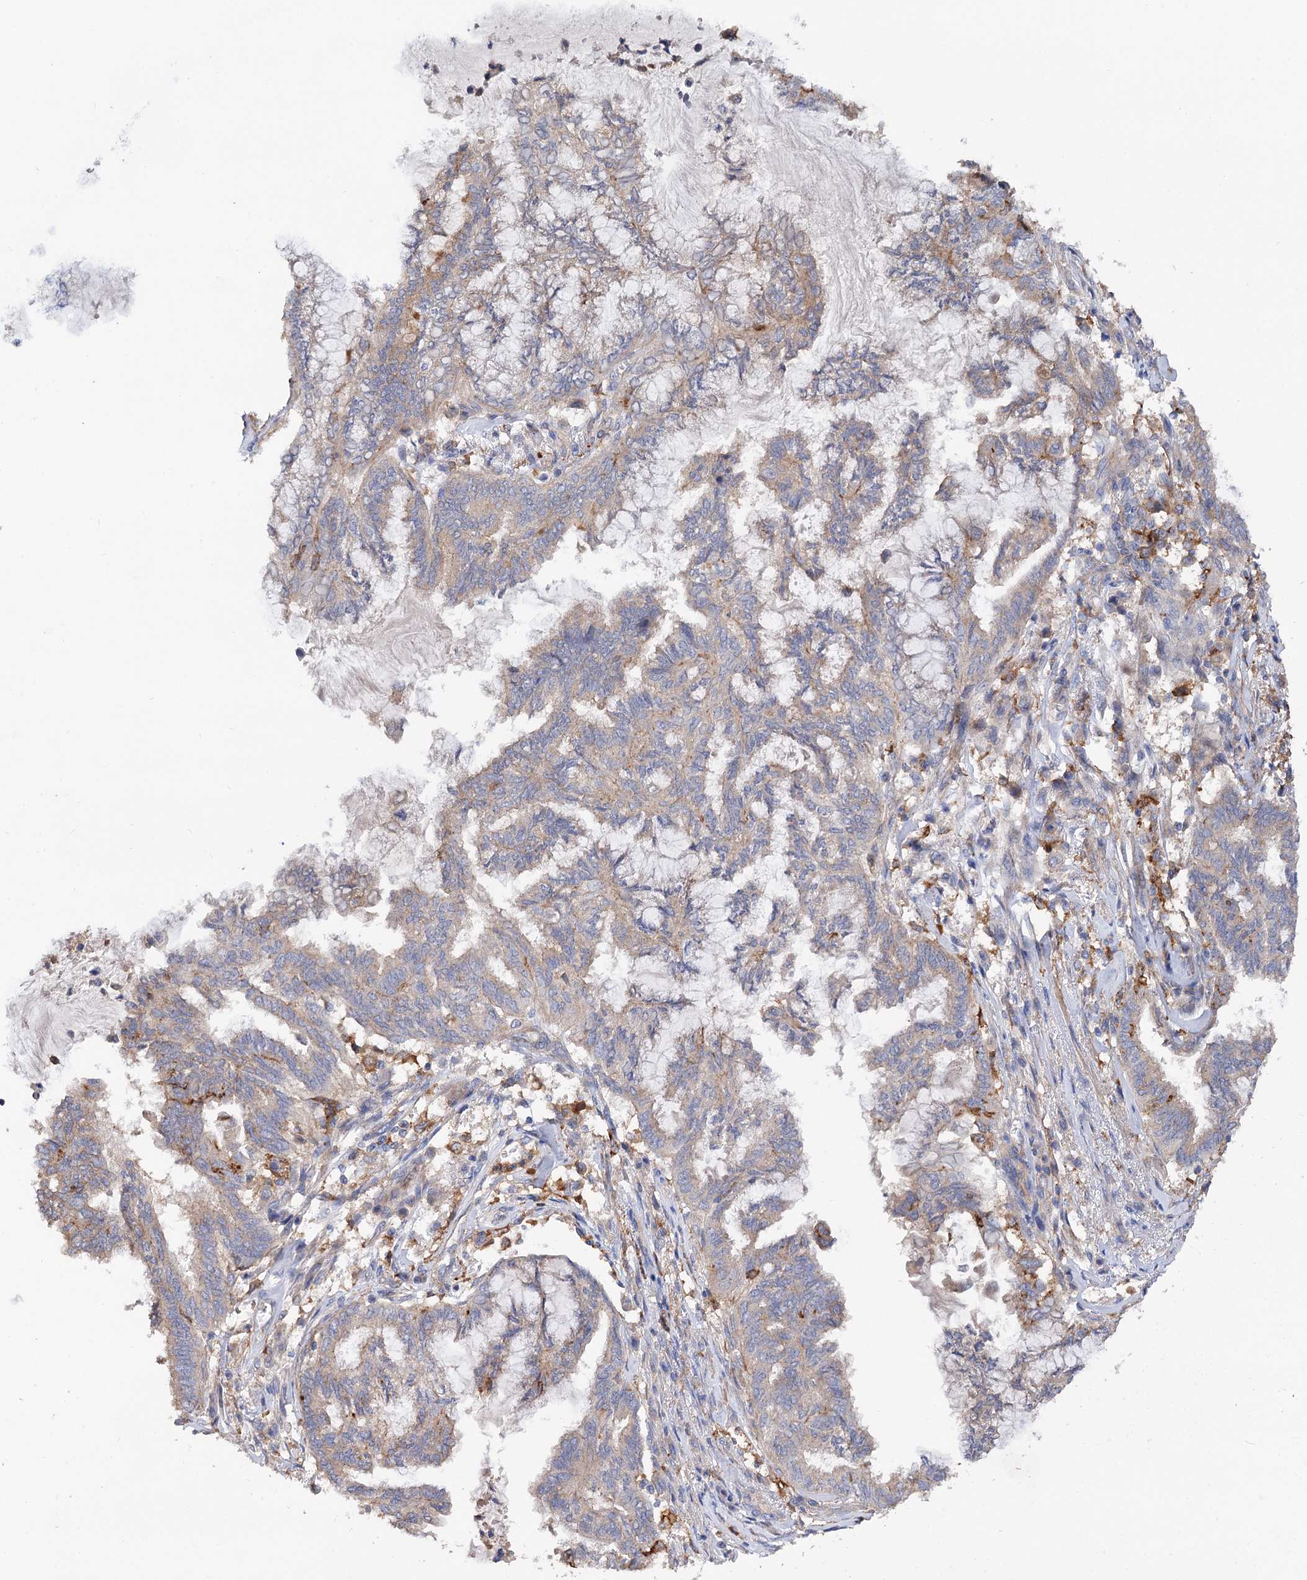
{"staining": {"intensity": "negative", "quantity": "none", "location": "none"}, "tissue": "endometrial cancer", "cell_type": "Tumor cells", "image_type": "cancer", "snomed": [{"axis": "morphology", "description": "Adenocarcinoma, NOS"}, {"axis": "topography", "description": "Endometrium"}], "caption": "Immunohistochemistry photomicrograph of neoplastic tissue: human adenocarcinoma (endometrial) stained with DAB (3,3'-diaminobenzidine) displays no significant protein positivity in tumor cells.", "gene": "CSAD", "patient": {"sex": "female", "age": 86}}